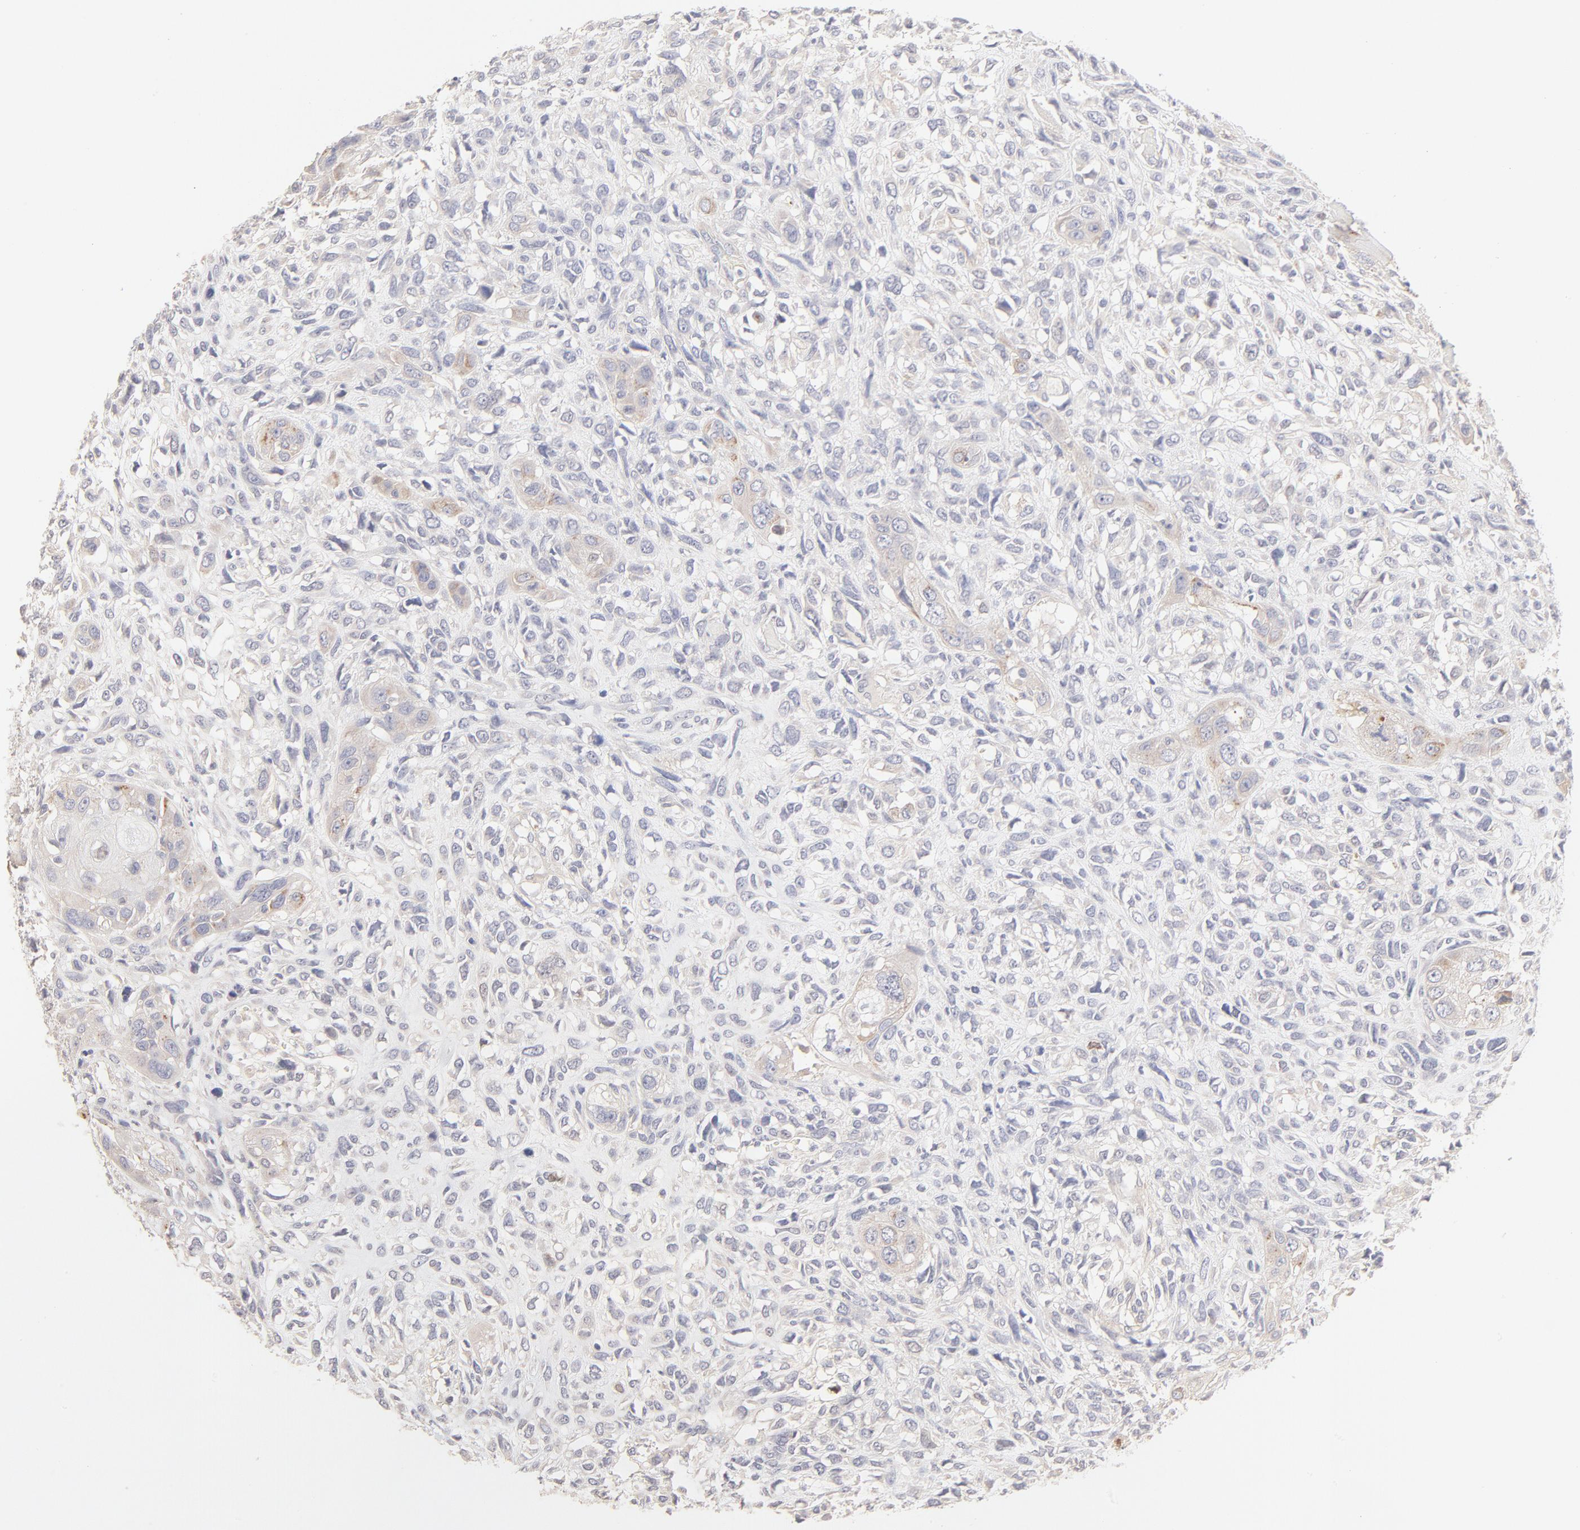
{"staining": {"intensity": "moderate", "quantity": ">75%", "location": "cytoplasmic/membranous"}, "tissue": "head and neck cancer", "cell_type": "Tumor cells", "image_type": "cancer", "snomed": [{"axis": "morphology", "description": "Neoplasm, malignant, NOS"}, {"axis": "topography", "description": "Salivary gland"}, {"axis": "topography", "description": "Head-Neck"}], "caption": "Protein staining of head and neck neoplasm (malignant) tissue exhibits moderate cytoplasmic/membranous positivity in about >75% of tumor cells.", "gene": "ELF3", "patient": {"sex": "male", "age": 43}}